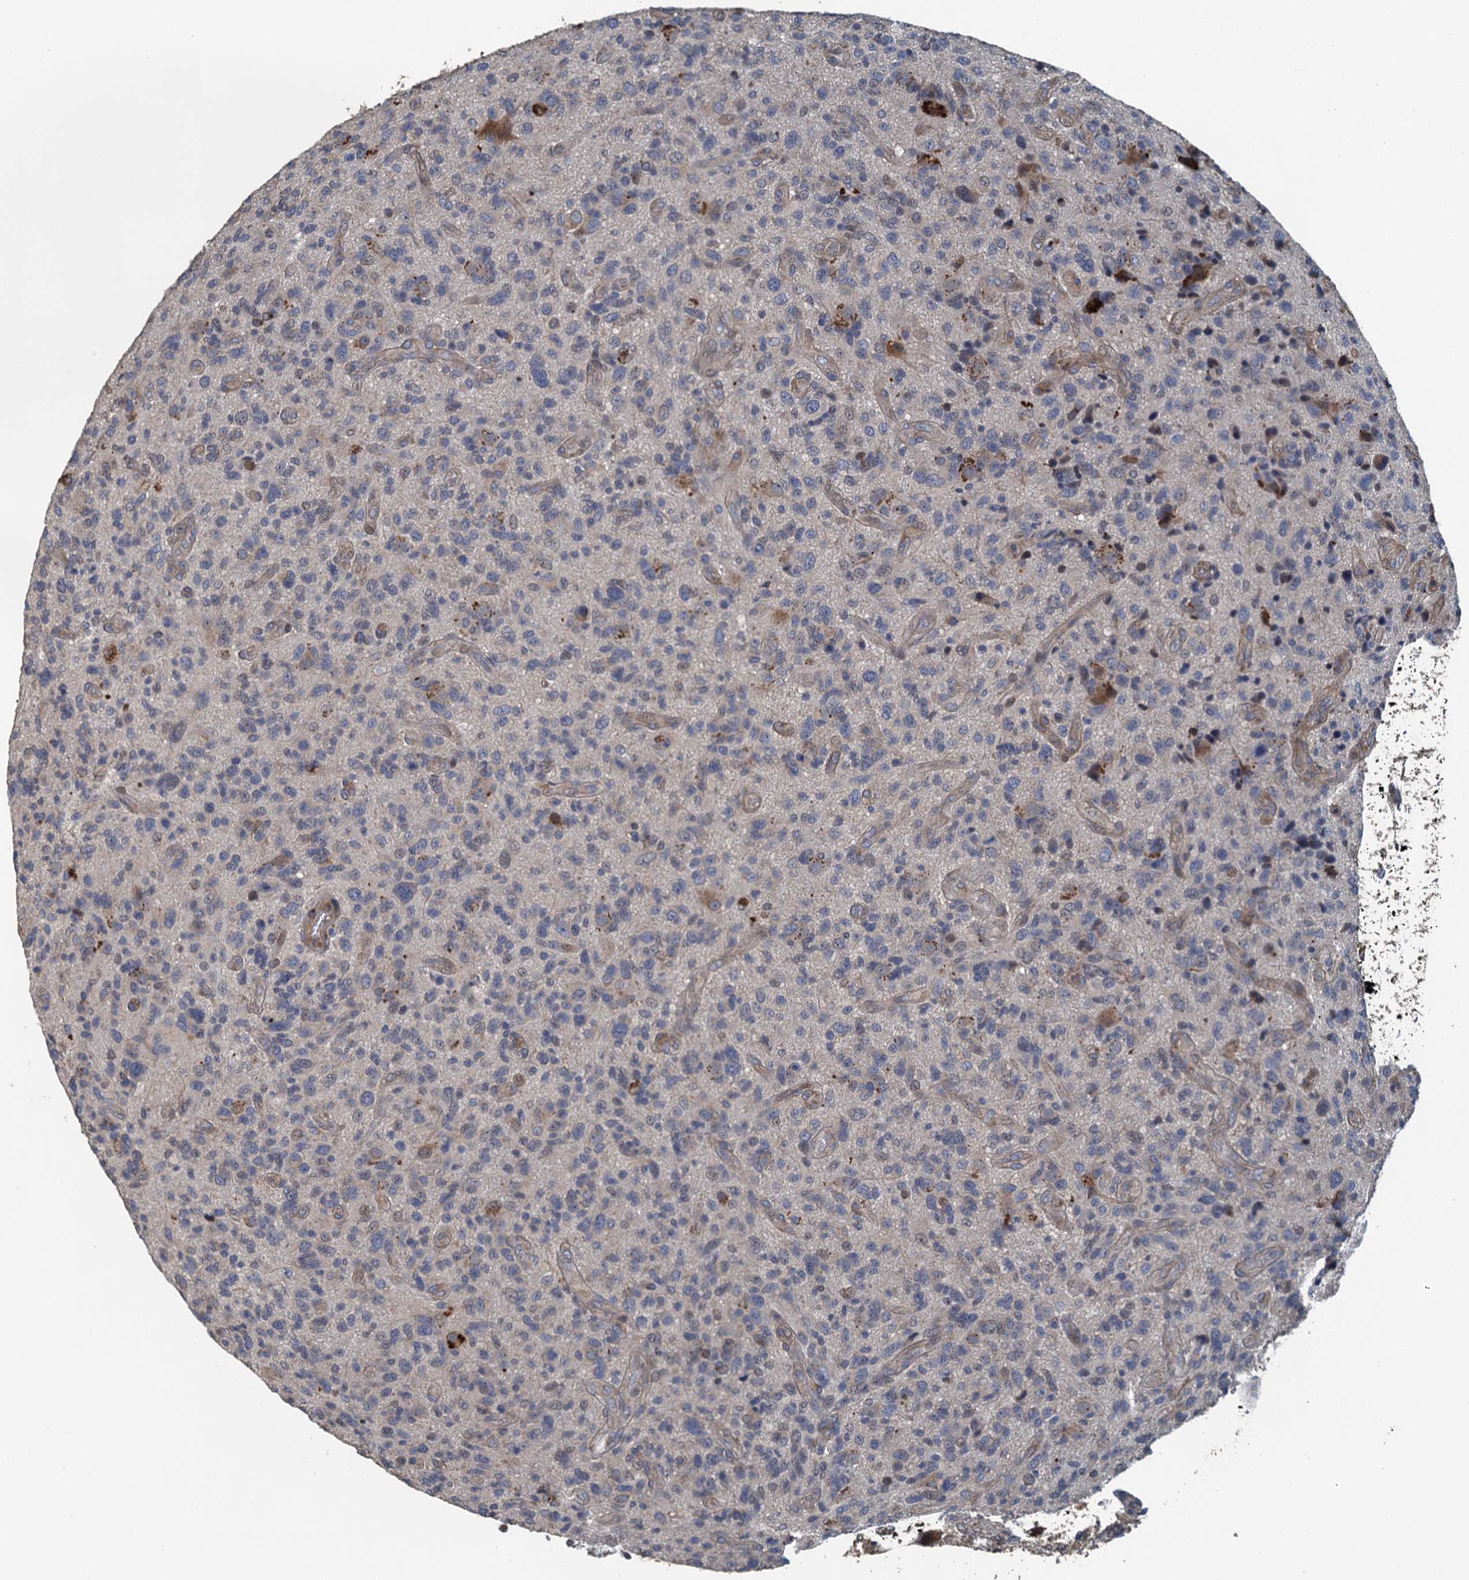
{"staining": {"intensity": "negative", "quantity": "none", "location": "none"}, "tissue": "glioma", "cell_type": "Tumor cells", "image_type": "cancer", "snomed": [{"axis": "morphology", "description": "Glioma, malignant, High grade"}, {"axis": "topography", "description": "Brain"}], "caption": "Image shows no significant protein staining in tumor cells of malignant high-grade glioma.", "gene": "AGRN", "patient": {"sex": "male", "age": 47}}